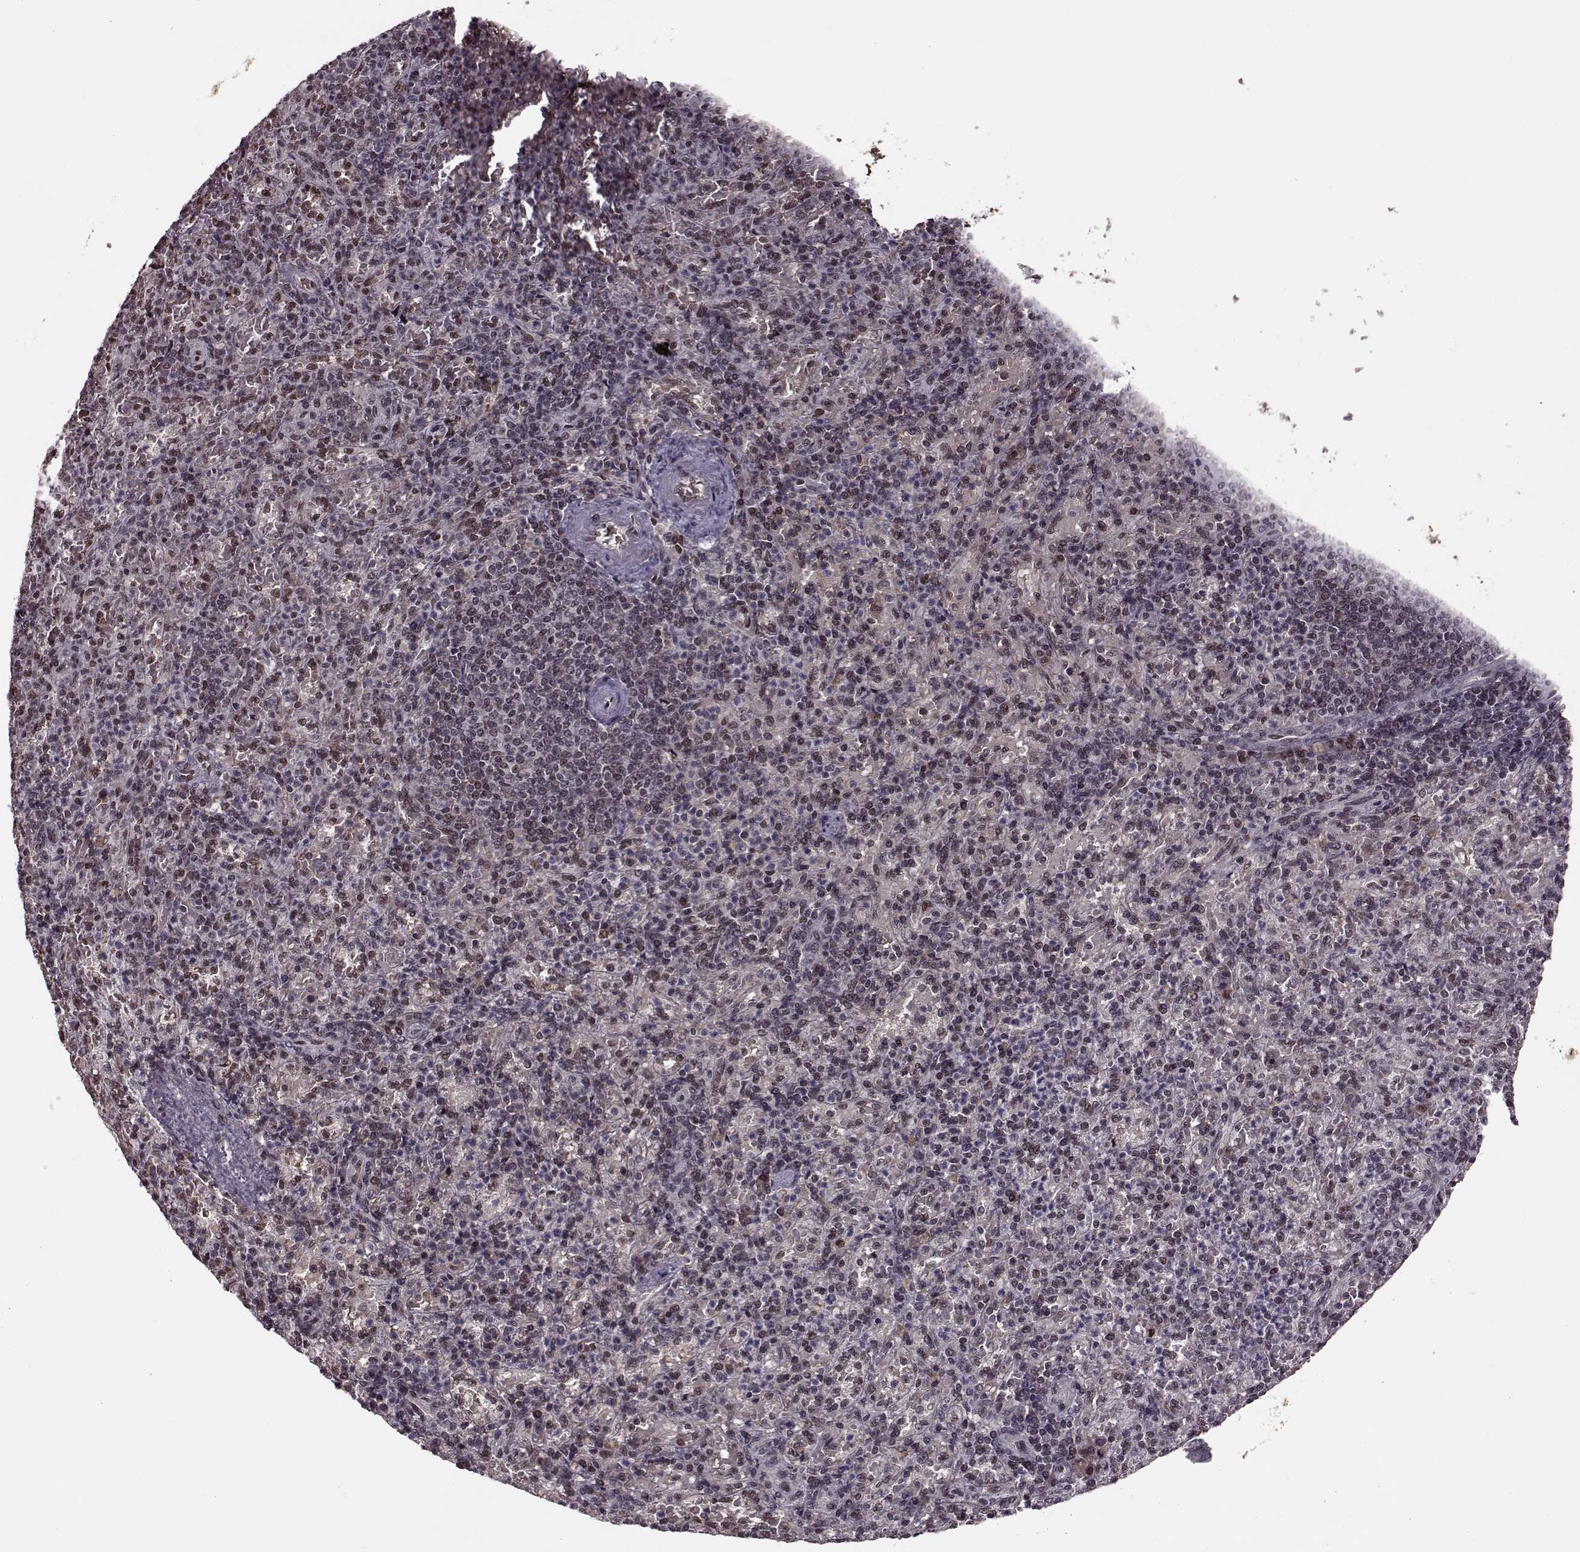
{"staining": {"intensity": "moderate", "quantity": "25%-75%", "location": "nuclear"}, "tissue": "spleen", "cell_type": "Cells in red pulp", "image_type": "normal", "snomed": [{"axis": "morphology", "description": "Normal tissue, NOS"}, {"axis": "topography", "description": "Spleen"}], "caption": "Immunohistochemical staining of normal spleen reveals moderate nuclear protein staining in about 25%-75% of cells in red pulp.", "gene": "FTO", "patient": {"sex": "female", "age": 74}}